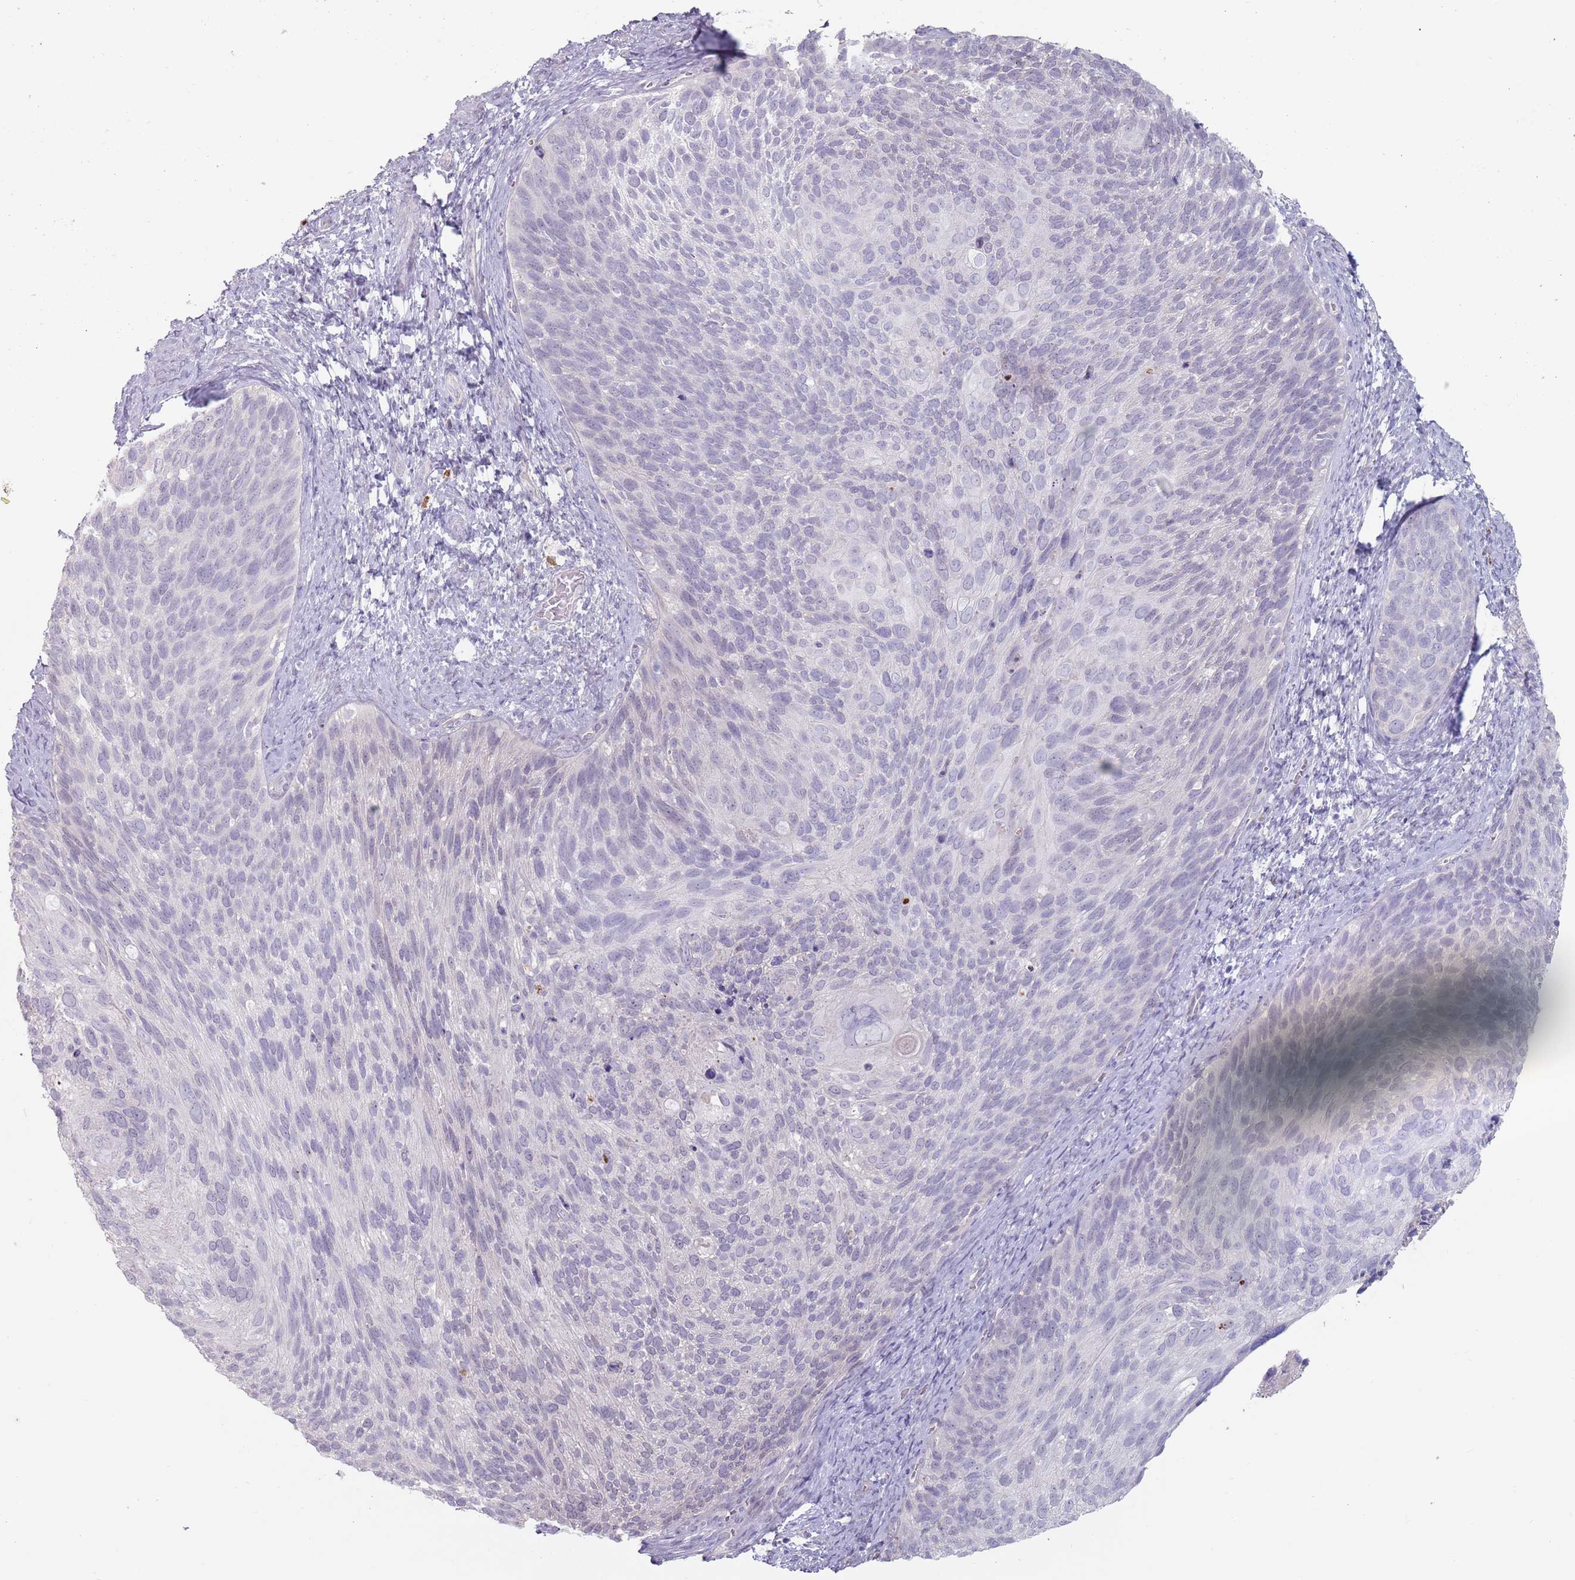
{"staining": {"intensity": "negative", "quantity": "none", "location": "none"}, "tissue": "cervical cancer", "cell_type": "Tumor cells", "image_type": "cancer", "snomed": [{"axis": "morphology", "description": "Squamous cell carcinoma, NOS"}, {"axis": "topography", "description": "Cervix"}], "caption": "High magnification brightfield microscopy of cervical cancer stained with DAB (brown) and counterstained with hematoxylin (blue): tumor cells show no significant staining.", "gene": "DXO", "patient": {"sex": "female", "age": 80}}